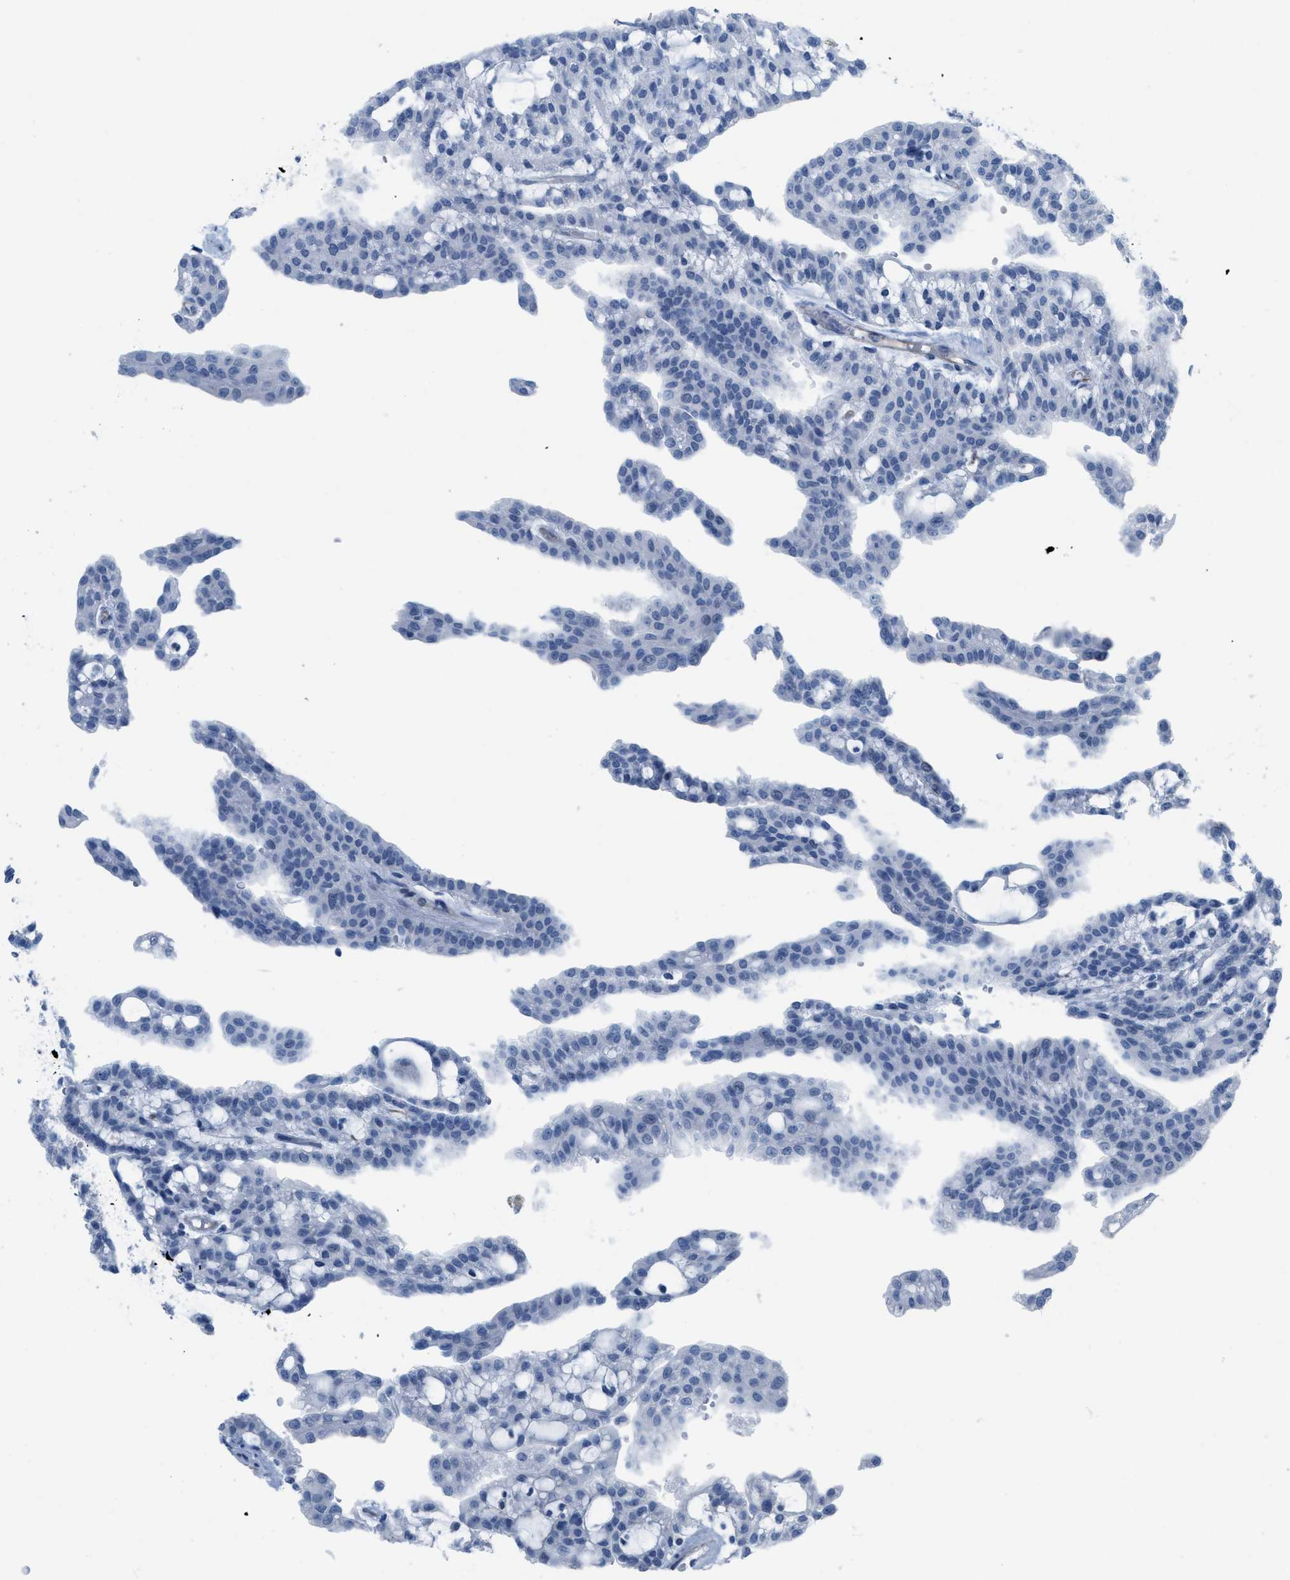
{"staining": {"intensity": "negative", "quantity": "none", "location": "none"}, "tissue": "renal cancer", "cell_type": "Tumor cells", "image_type": "cancer", "snomed": [{"axis": "morphology", "description": "Adenocarcinoma, NOS"}, {"axis": "topography", "description": "Kidney"}], "caption": "DAB immunohistochemical staining of human renal cancer (adenocarcinoma) demonstrates no significant positivity in tumor cells.", "gene": "SLC12A1", "patient": {"sex": "male", "age": 63}}